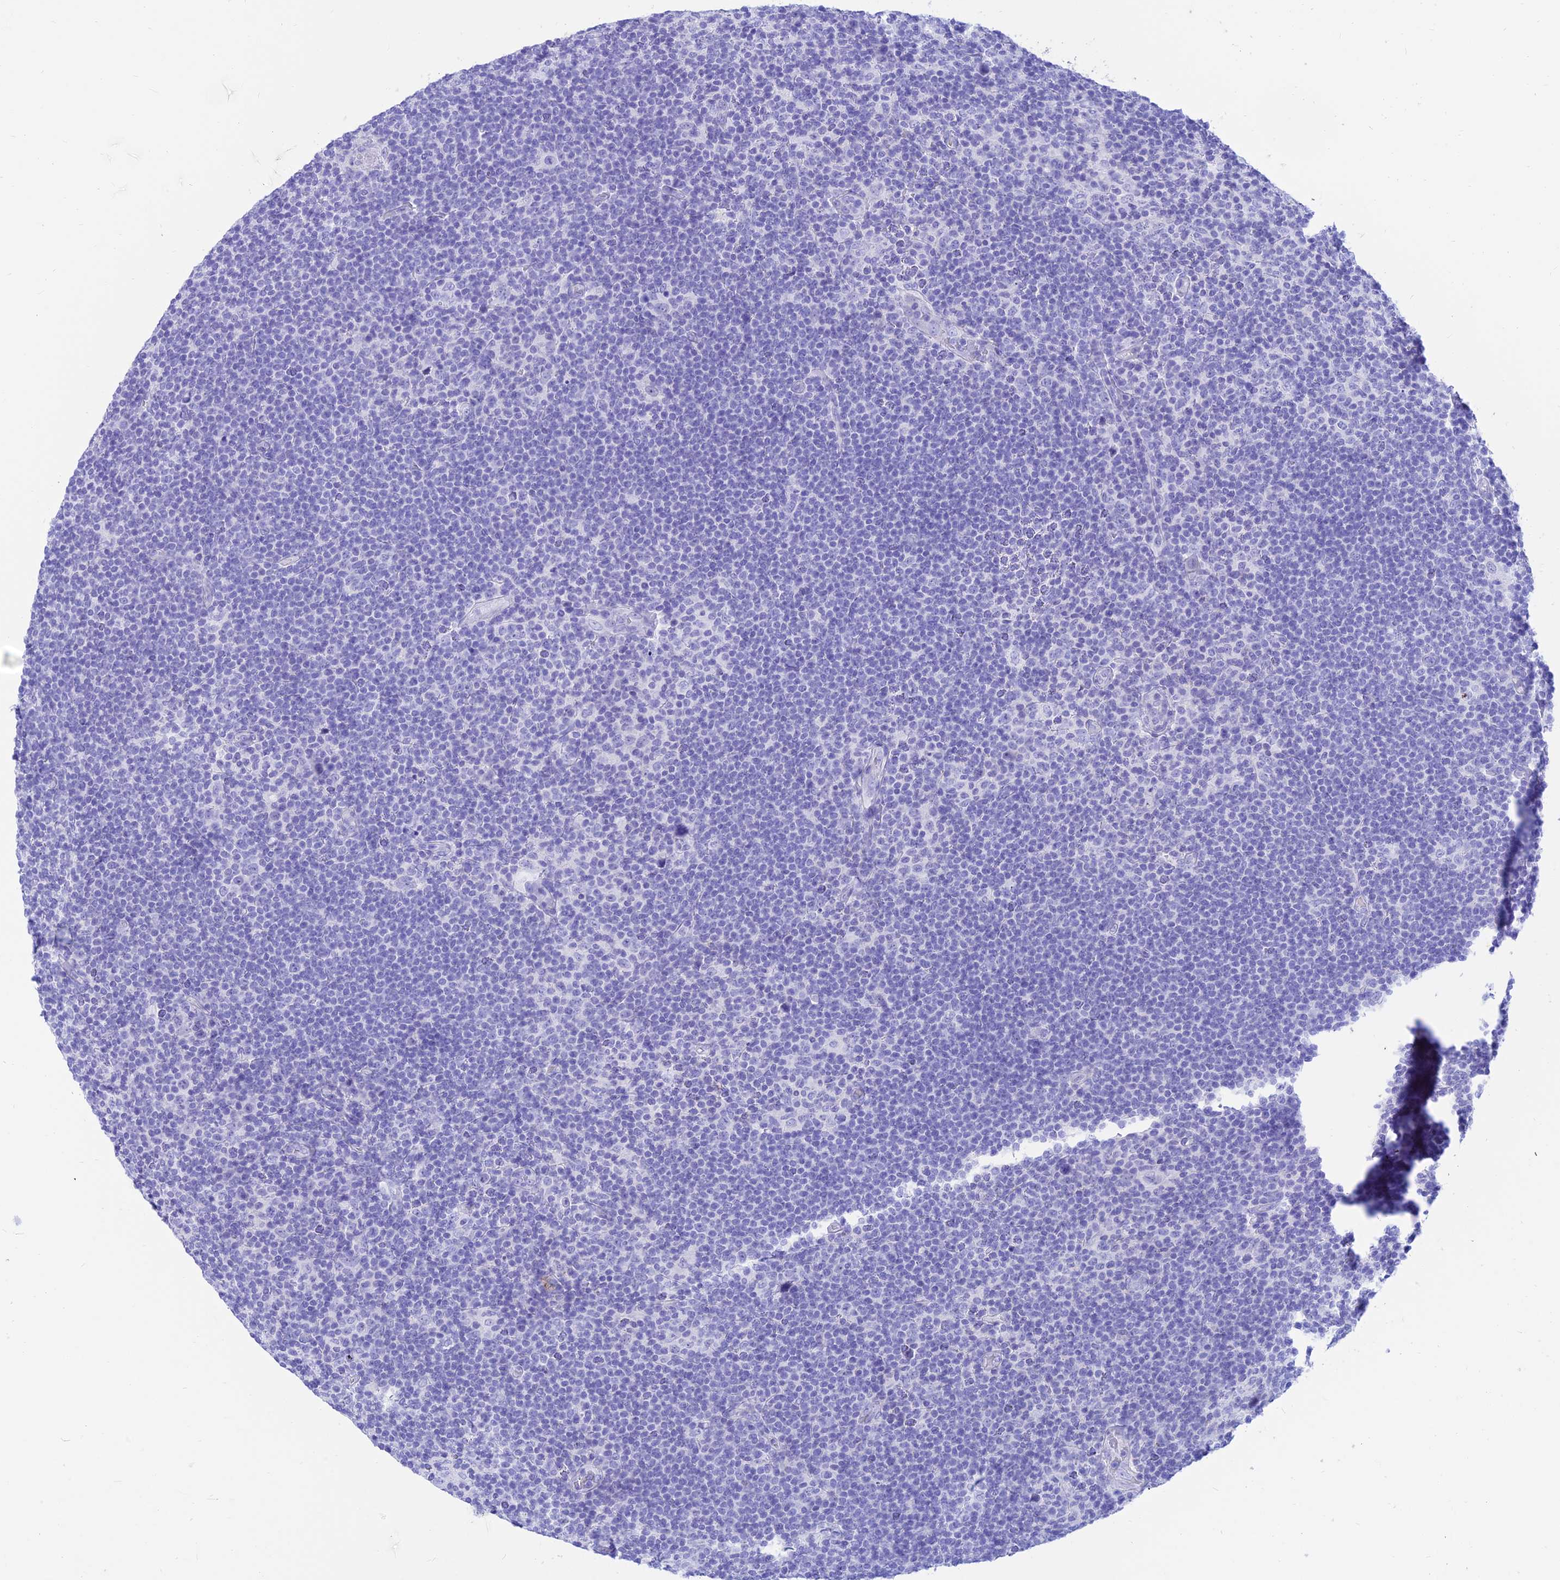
{"staining": {"intensity": "negative", "quantity": "none", "location": "none"}, "tissue": "lymphoma", "cell_type": "Tumor cells", "image_type": "cancer", "snomed": [{"axis": "morphology", "description": "Hodgkin's disease, NOS"}, {"axis": "topography", "description": "Lymph node"}], "caption": "This photomicrograph is of Hodgkin's disease stained with immunohistochemistry to label a protein in brown with the nuclei are counter-stained blue. There is no positivity in tumor cells.", "gene": "PRNP", "patient": {"sex": "female", "age": 57}}